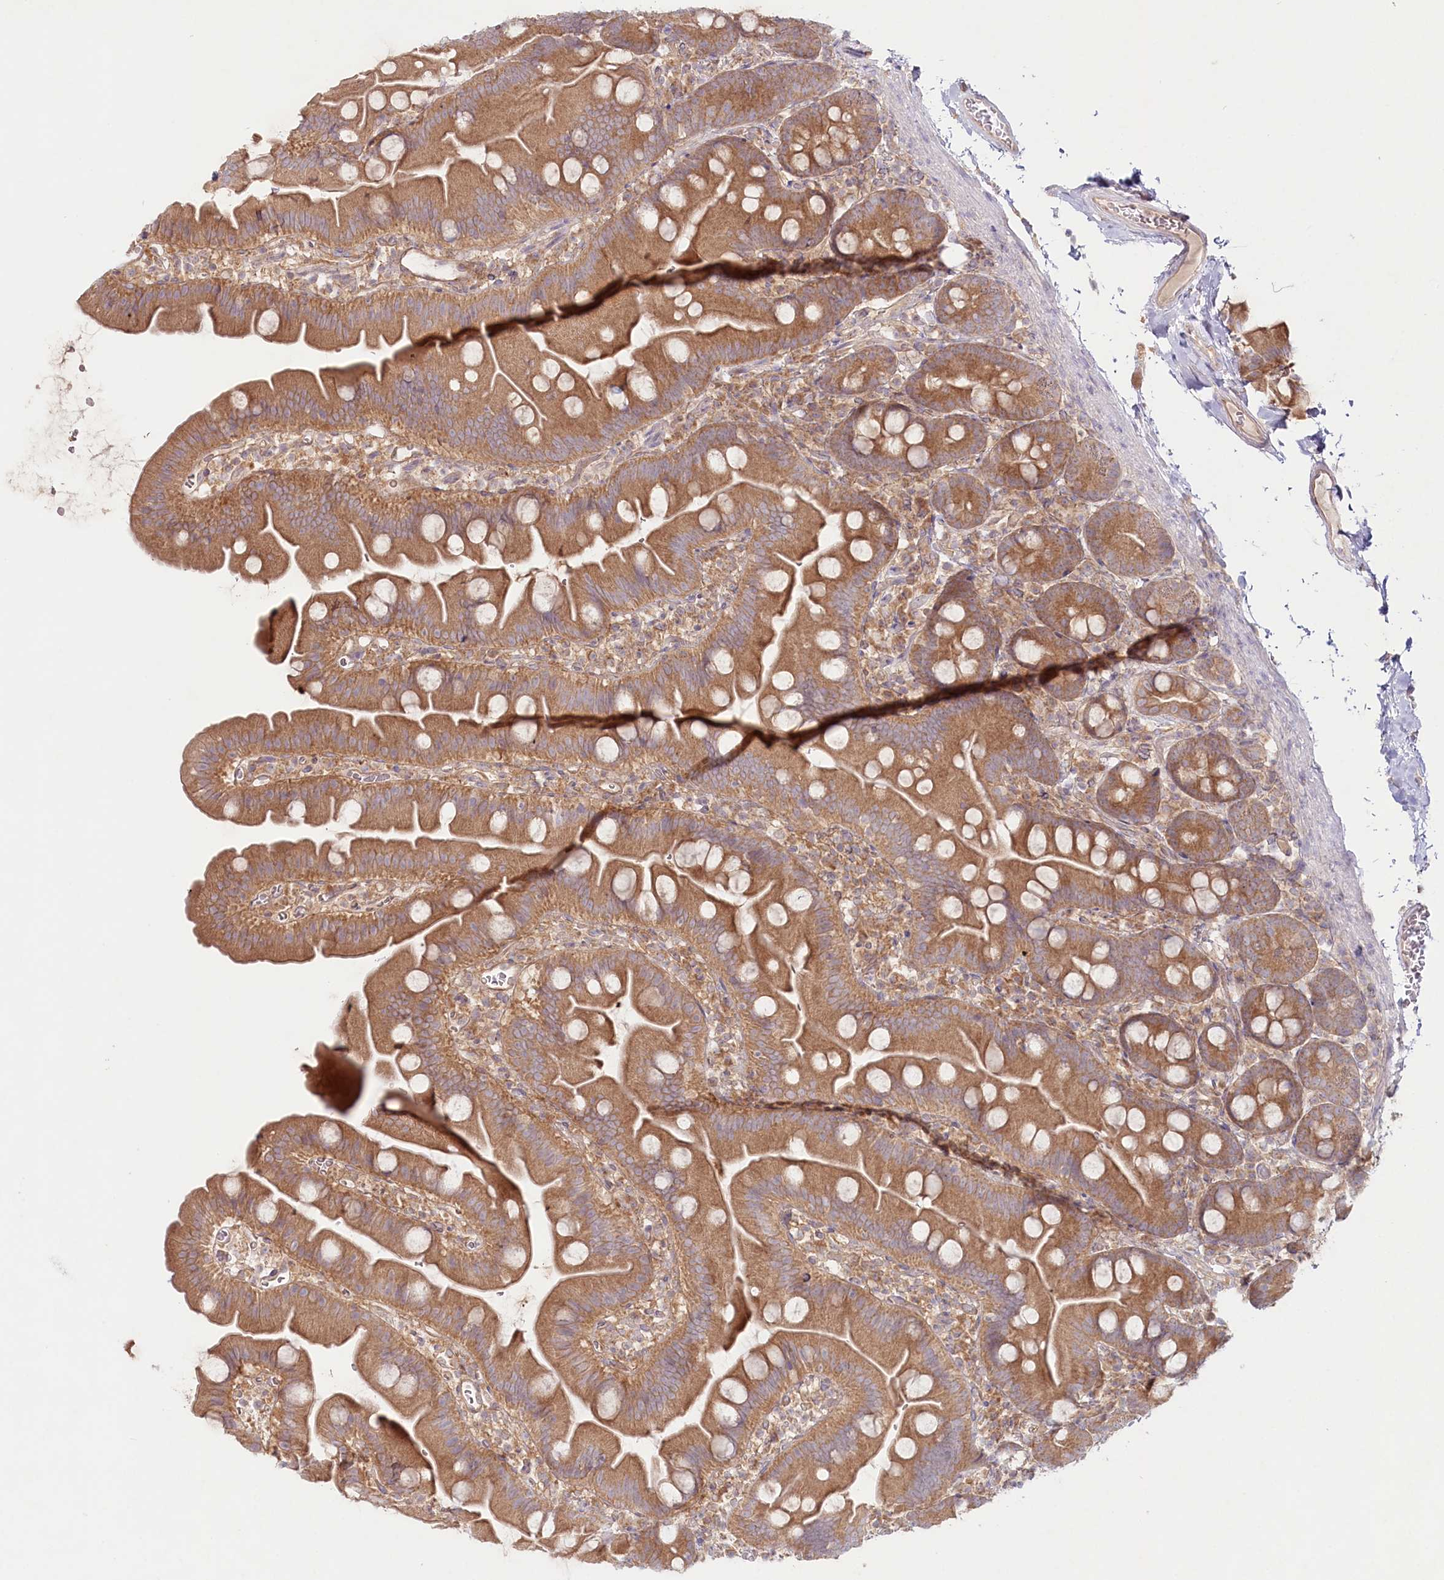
{"staining": {"intensity": "moderate", "quantity": ">75%", "location": "cytoplasmic/membranous"}, "tissue": "small intestine", "cell_type": "Glandular cells", "image_type": "normal", "snomed": [{"axis": "morphology", "description": "Normal tissue, NOS"}, {"axis": "topography", "description": "Small intestine"}], "caption": "A brown stain highlights moderate cytoplasmic/membranous positivity of a protein in glandular cells of normal human small intestine. (IHC, brightfield microscopy, high magnification).", "gene": "TNIP1", "patient": {"sex": "female", "age": 68}}